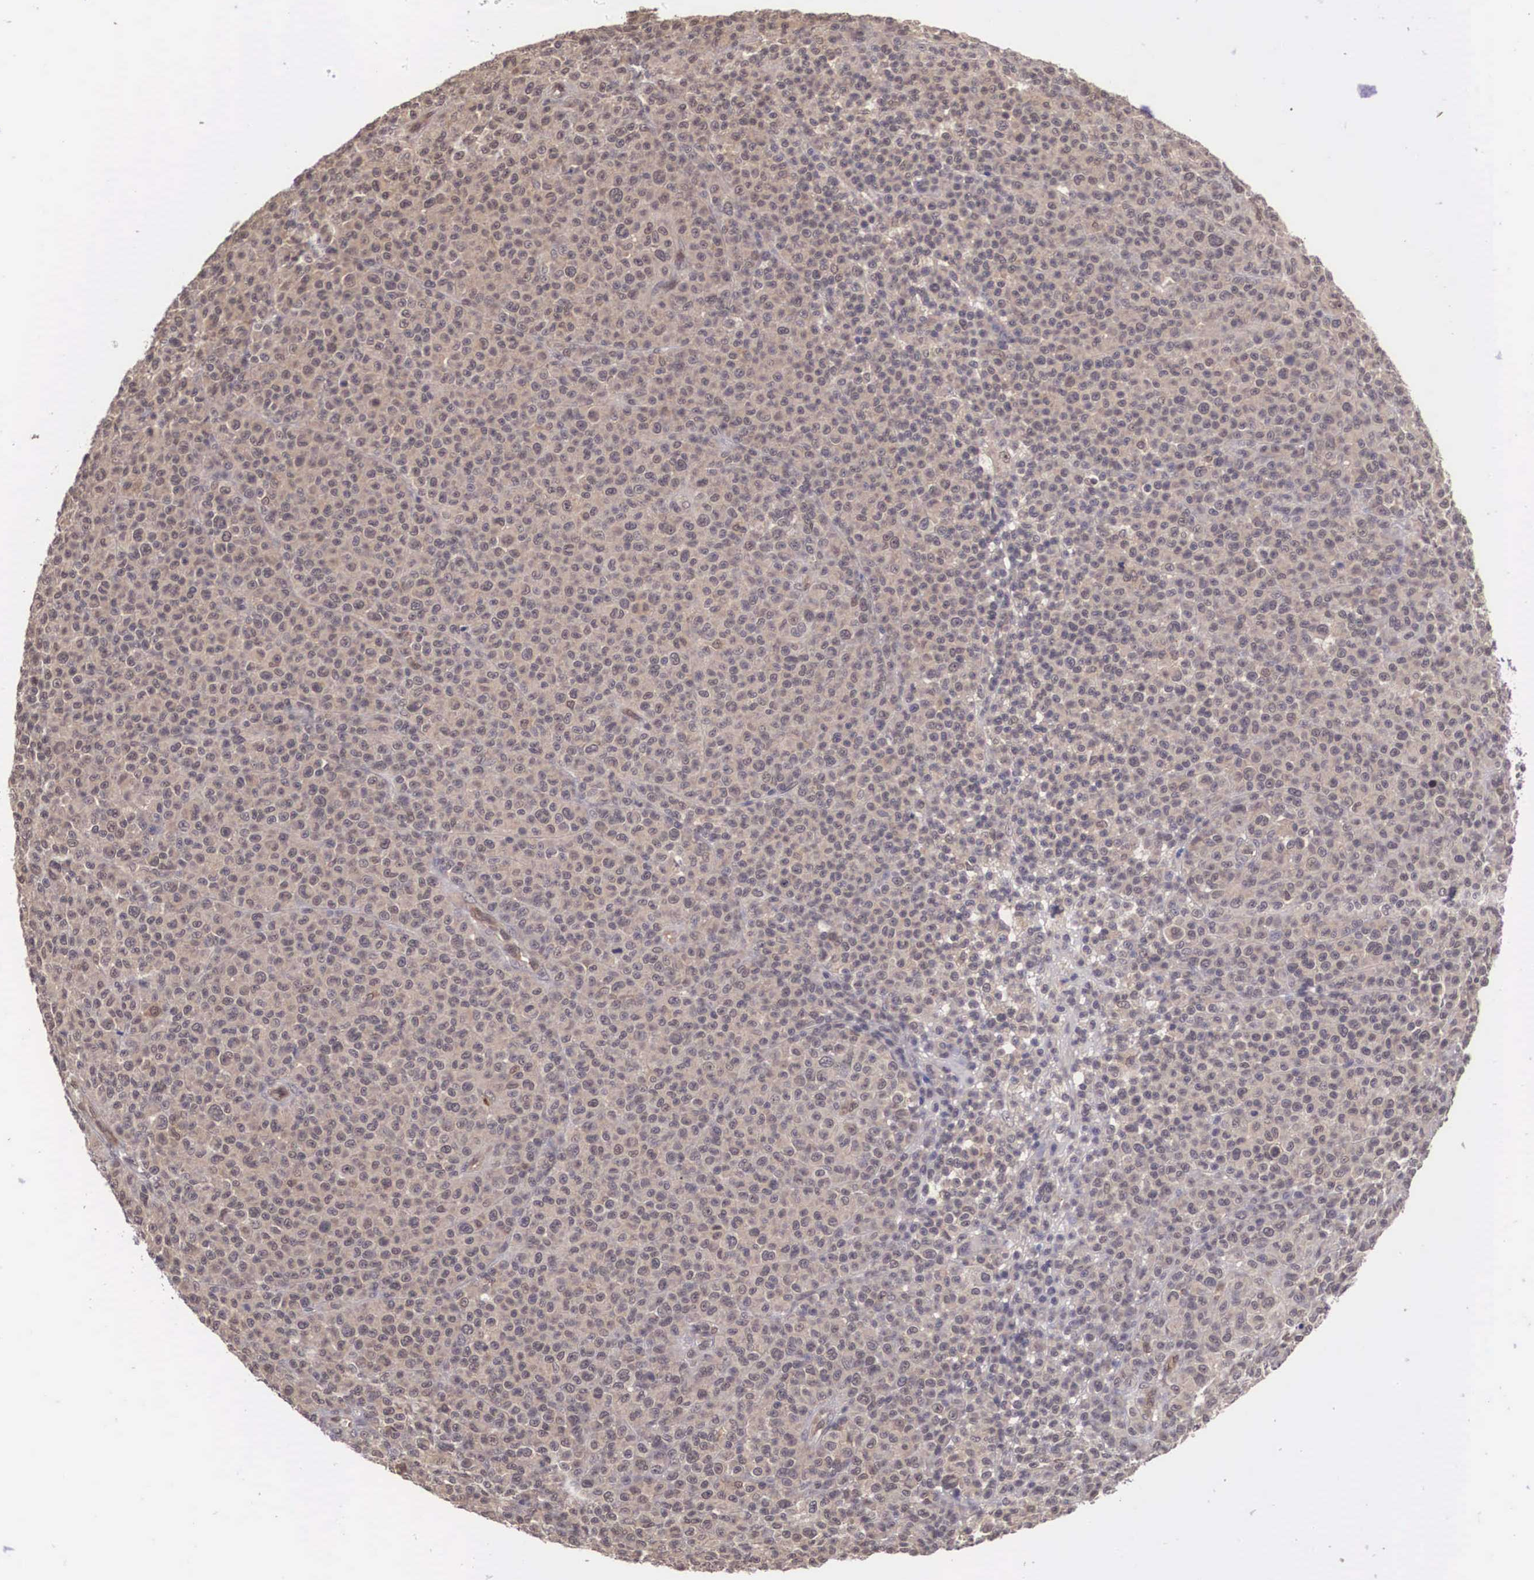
{"staining": {"intensity": "weak", "quantity": ">75%", "location": "cytoplasmic/membranous"}, "tissue": "melanoma", "cell_type": "Tumor cells", "image_type": "cancer", "snomed": [{"axis": "morphology", "description": "Malignant melanoma, Metastatic site"}, {"axis": "topography", "description": "Skin"}], "caption": "Immunohistochemistry (IHC) image of neoplastic tissue: melanoma stained using immunohistochemistry exhibits low levels of weak protein expression localized specifically in the cytoplasmic/membranous of tumor cells, appearing as a cytoplasmic/membranous brown color.", "gene": "VASH1", "patient": {"sex": "male", "age": 32}}